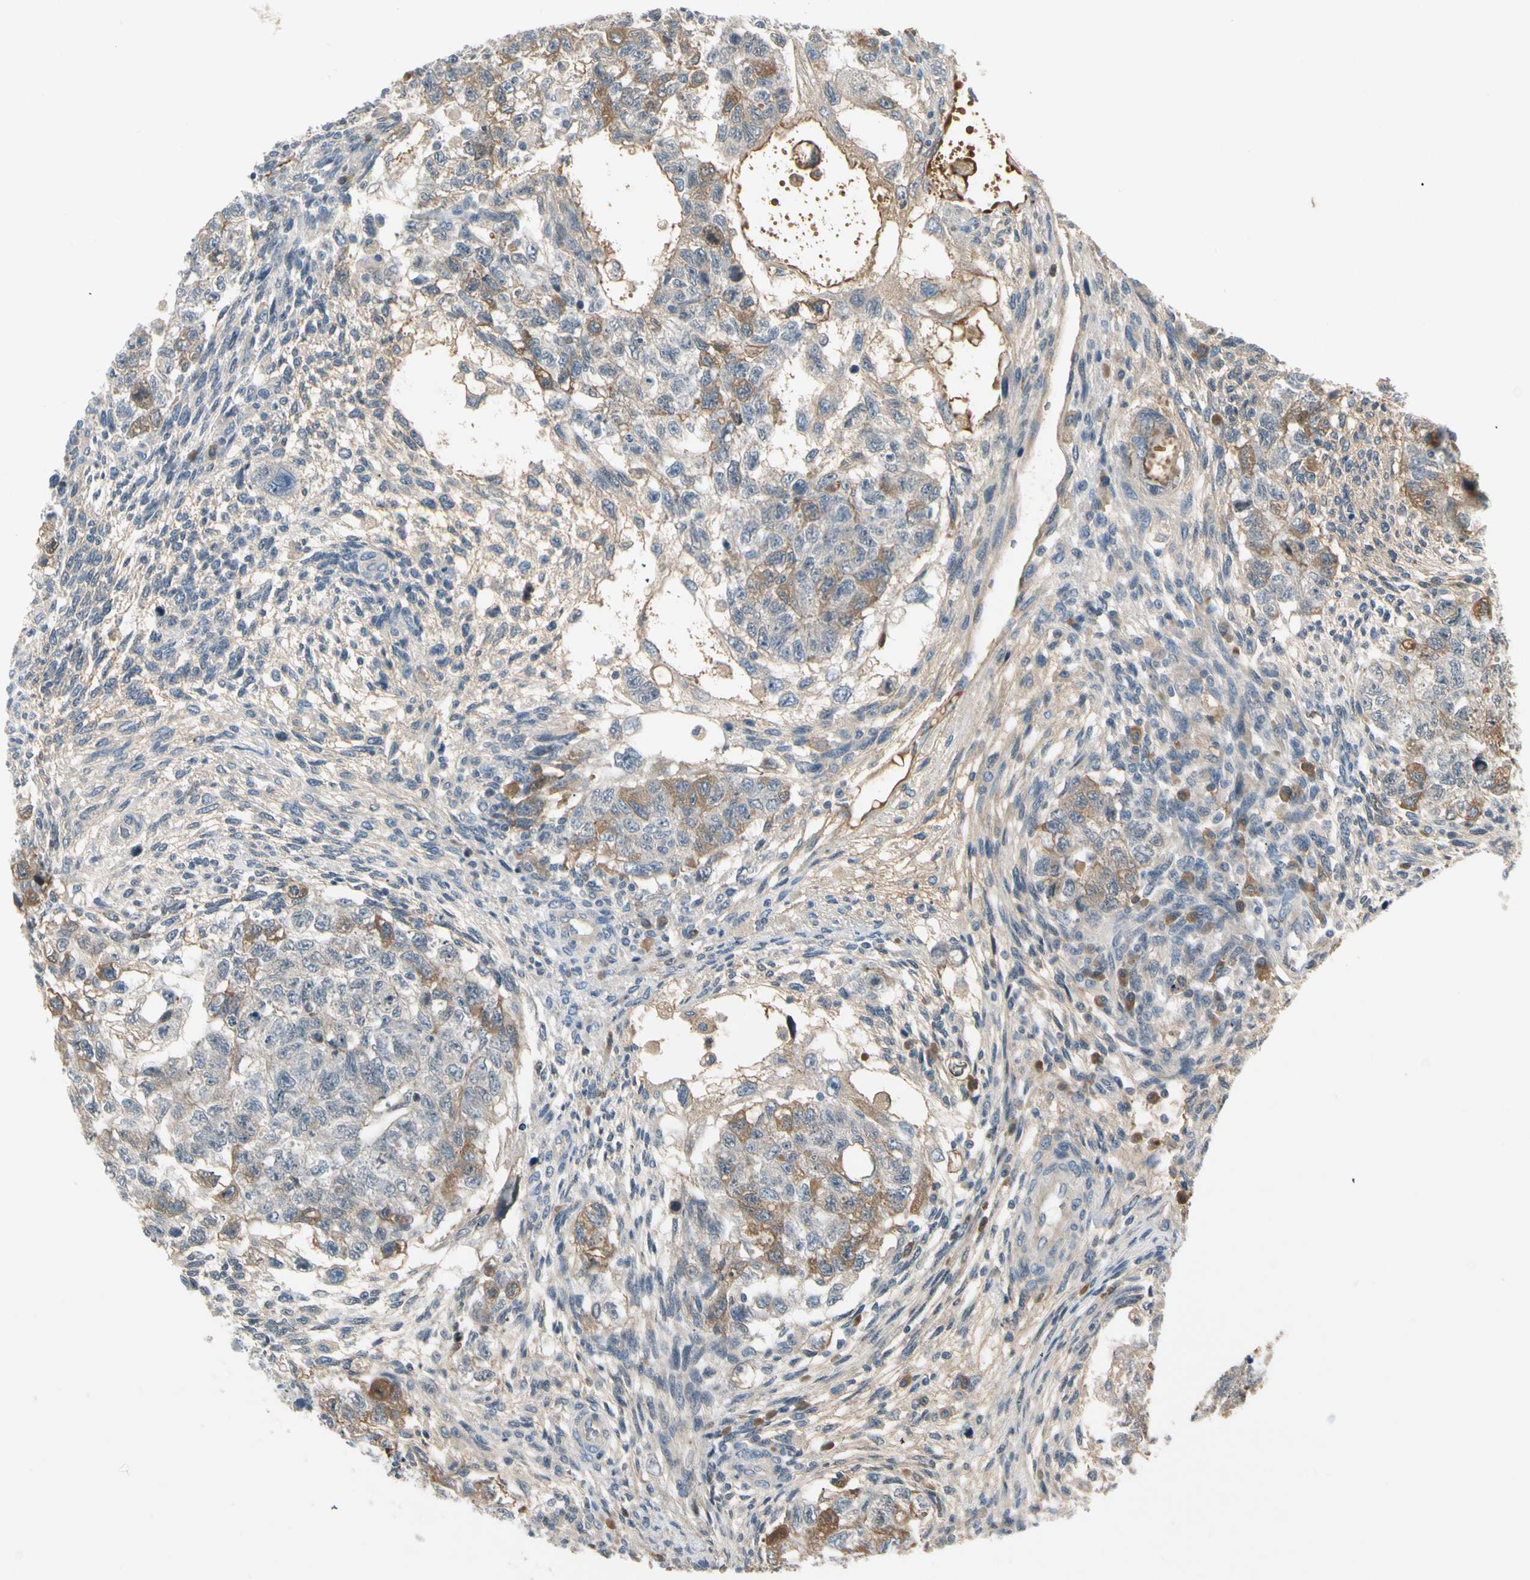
{"staining": {"intensity": "moderate", "quantity": "25%-75%", "location": "cytoplasmic/membranous"}, "tissue": "testis cancer", "cell_type": "Tumor cells", "image_type": "cancer", "snomed": [{"axis": "morphology", "description": "Normal tissue, NOS"}, {"axis": "morphology", "description": "Carcinoma, Embryonal, NOS"}, {"axis": "topography", "description": "Testis"}], "caption": "An immunohistochemistry (IHC) histopathology image of neoplastic tissue is shown. Protein staining in brown shows moderate cytoplasmic/membranous positivity in testis cancer (embryonal carcinoma) within tumor cells.", "gene": "ICAM5", "patient": {"sex": "male", "age": 36}}